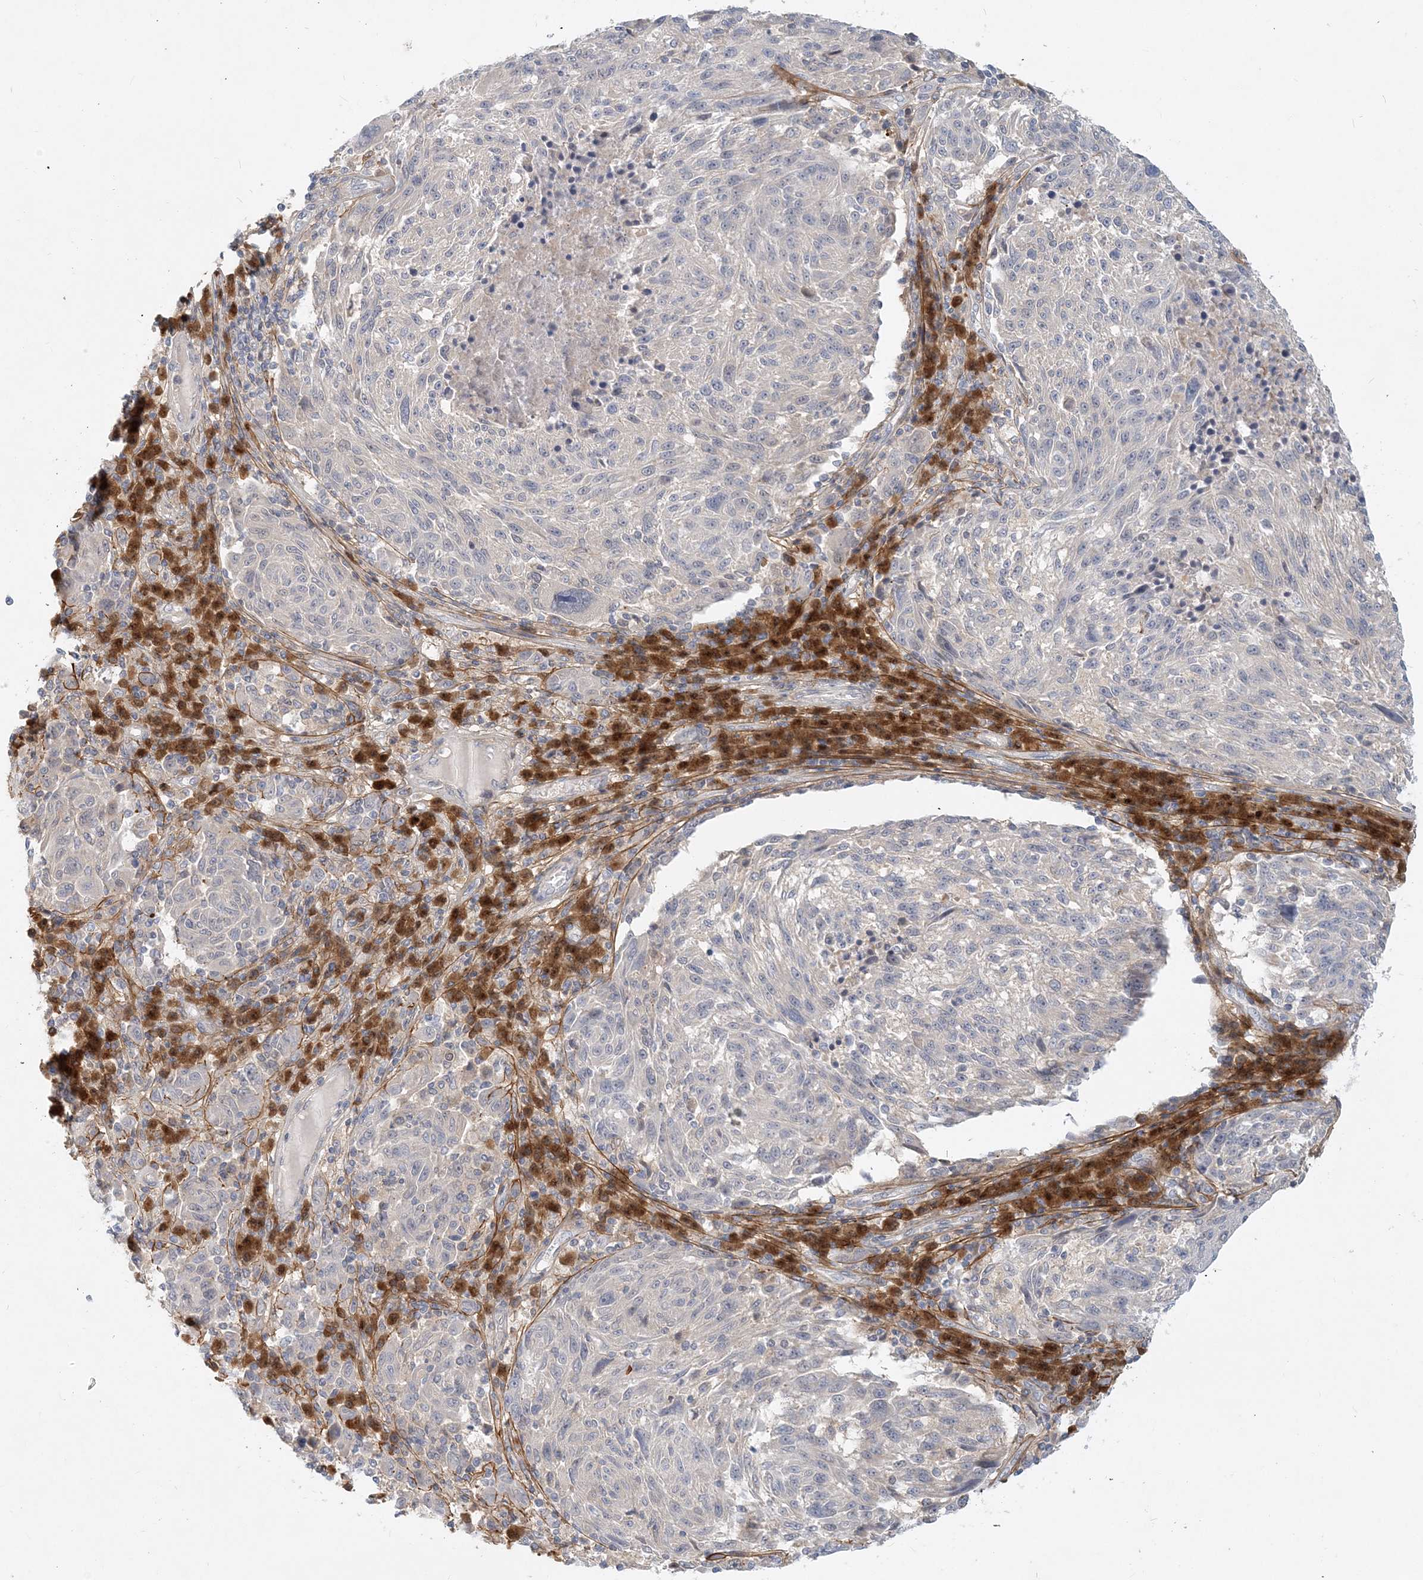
{"staining": {"intensity": "negative", "quantity": "none", "location": "none"}, "tissue": "melanoma", "cell_type": "Tumor cells", "image_type": "cancer", "snomed": [{"axis": "morphology", "description": "Malignant melanoma, NOS"}, {"axis": "topography", "description": "Skin"}], "caption": "Immunohistochemistry photomicrograph of neoplastic tissue: melanoma stained with DAB exhibits no significant protein staining in tumor cells.", "gene": "GMPPA", "patient": {"sex": "male", "age": 53}}